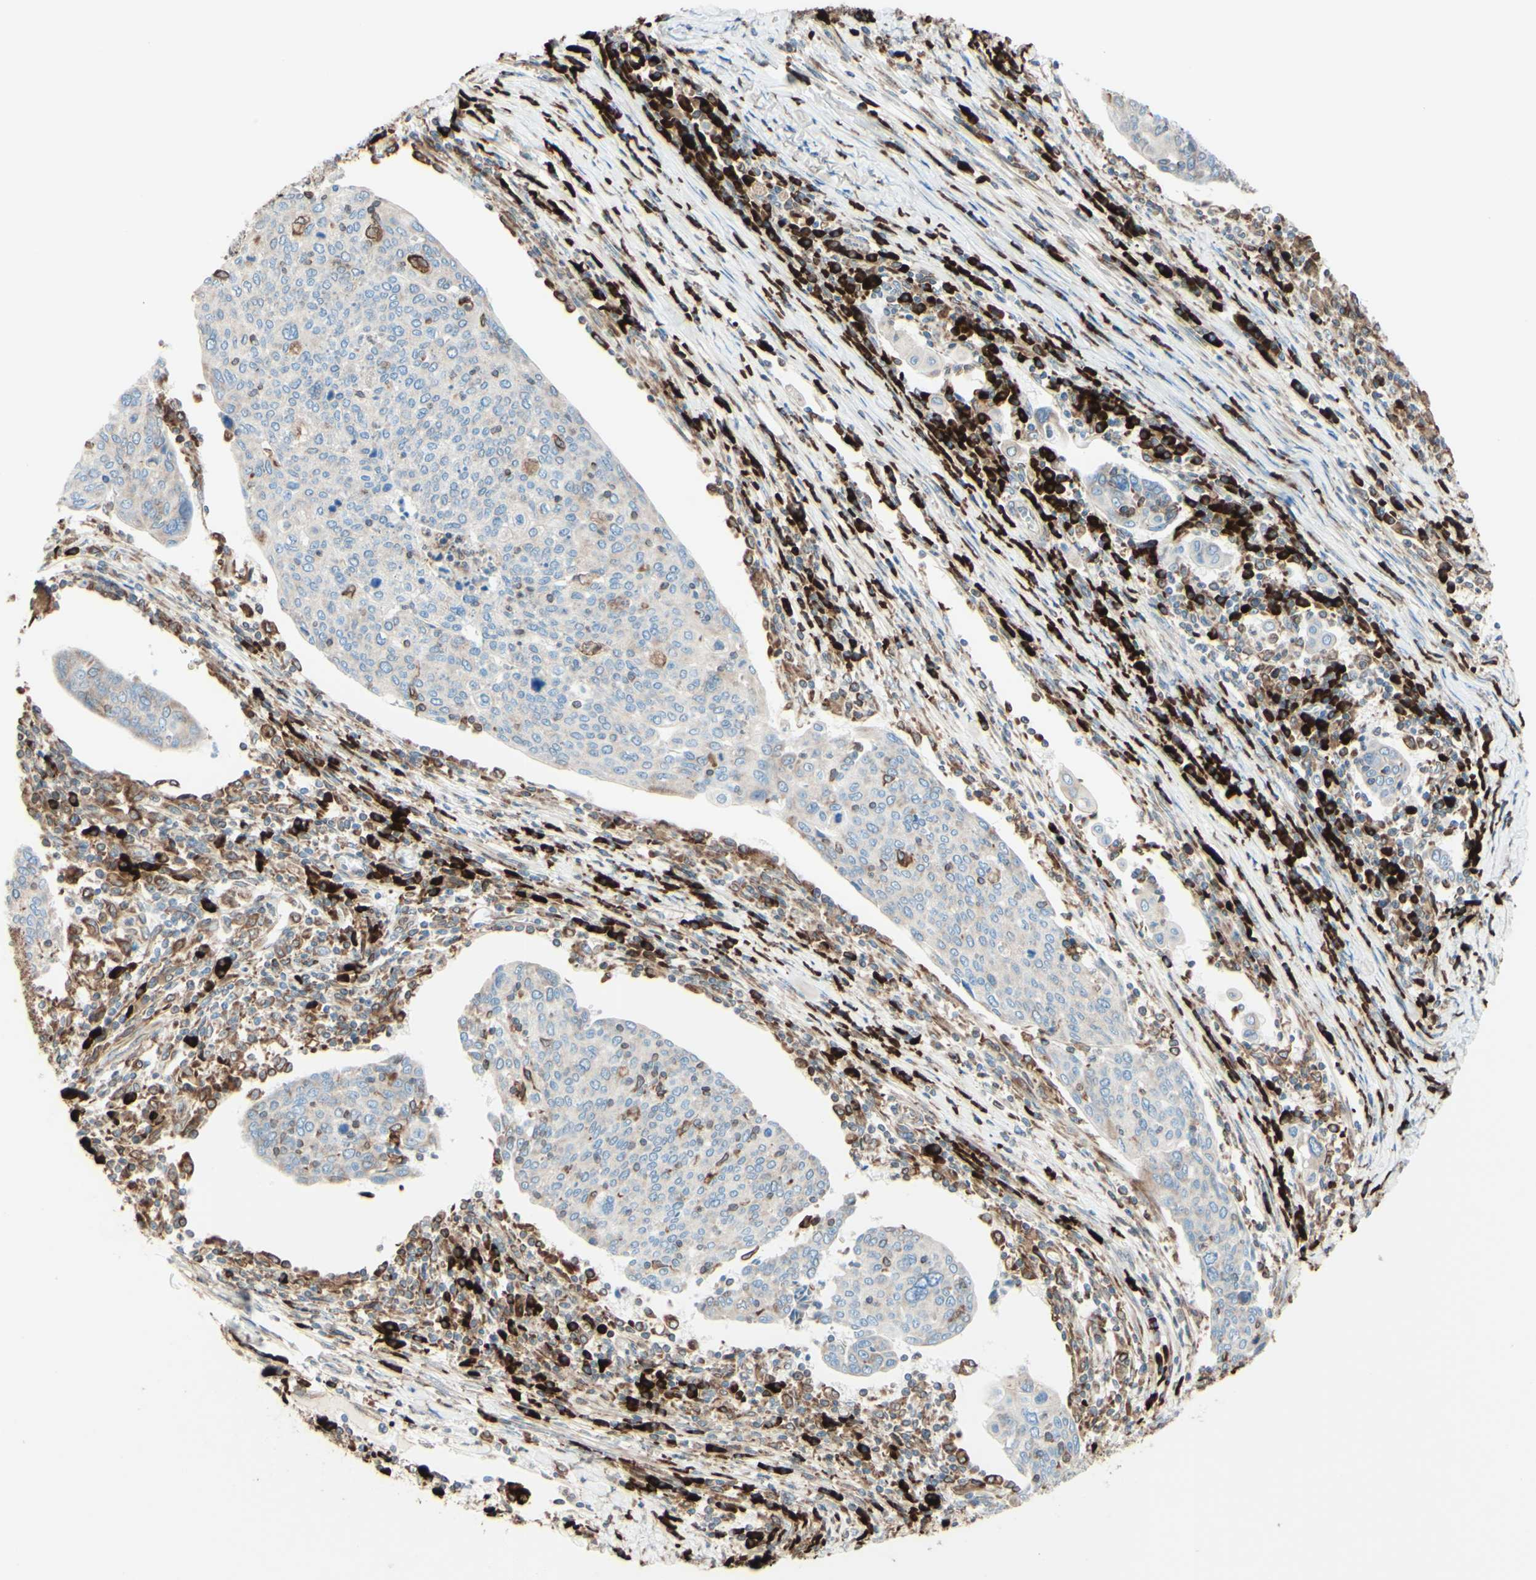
{"staining": {"intensity": "moderate", "quantity": "<25%", "location": "cytoplasmic/membranous"}, "tissue": "cervical cancer", "cell_type": "Tumor cells", "image_type": "cancer", "snomed": [{"axis": "morphology", "description": "Squamous cell carcinoma, NOS"}, {"axis": "topography", "description": "Cervix"}], "caption": "High-magnification brightfield microscopy of cervical squamous cell carcinoma stained with DAB (brown) and counterstained with hematoxylin (blue). tumor cells exhibit moderate cytoplasmic/membranous expression is appreciated in about<25% of cells. The protein is stained brown, and the nuclei are stained in blue (DAB IHC with brightfield microscopy, high magnification).", "gene": "DNAJB11", "patient": {"sex": "female", "age": 40}}